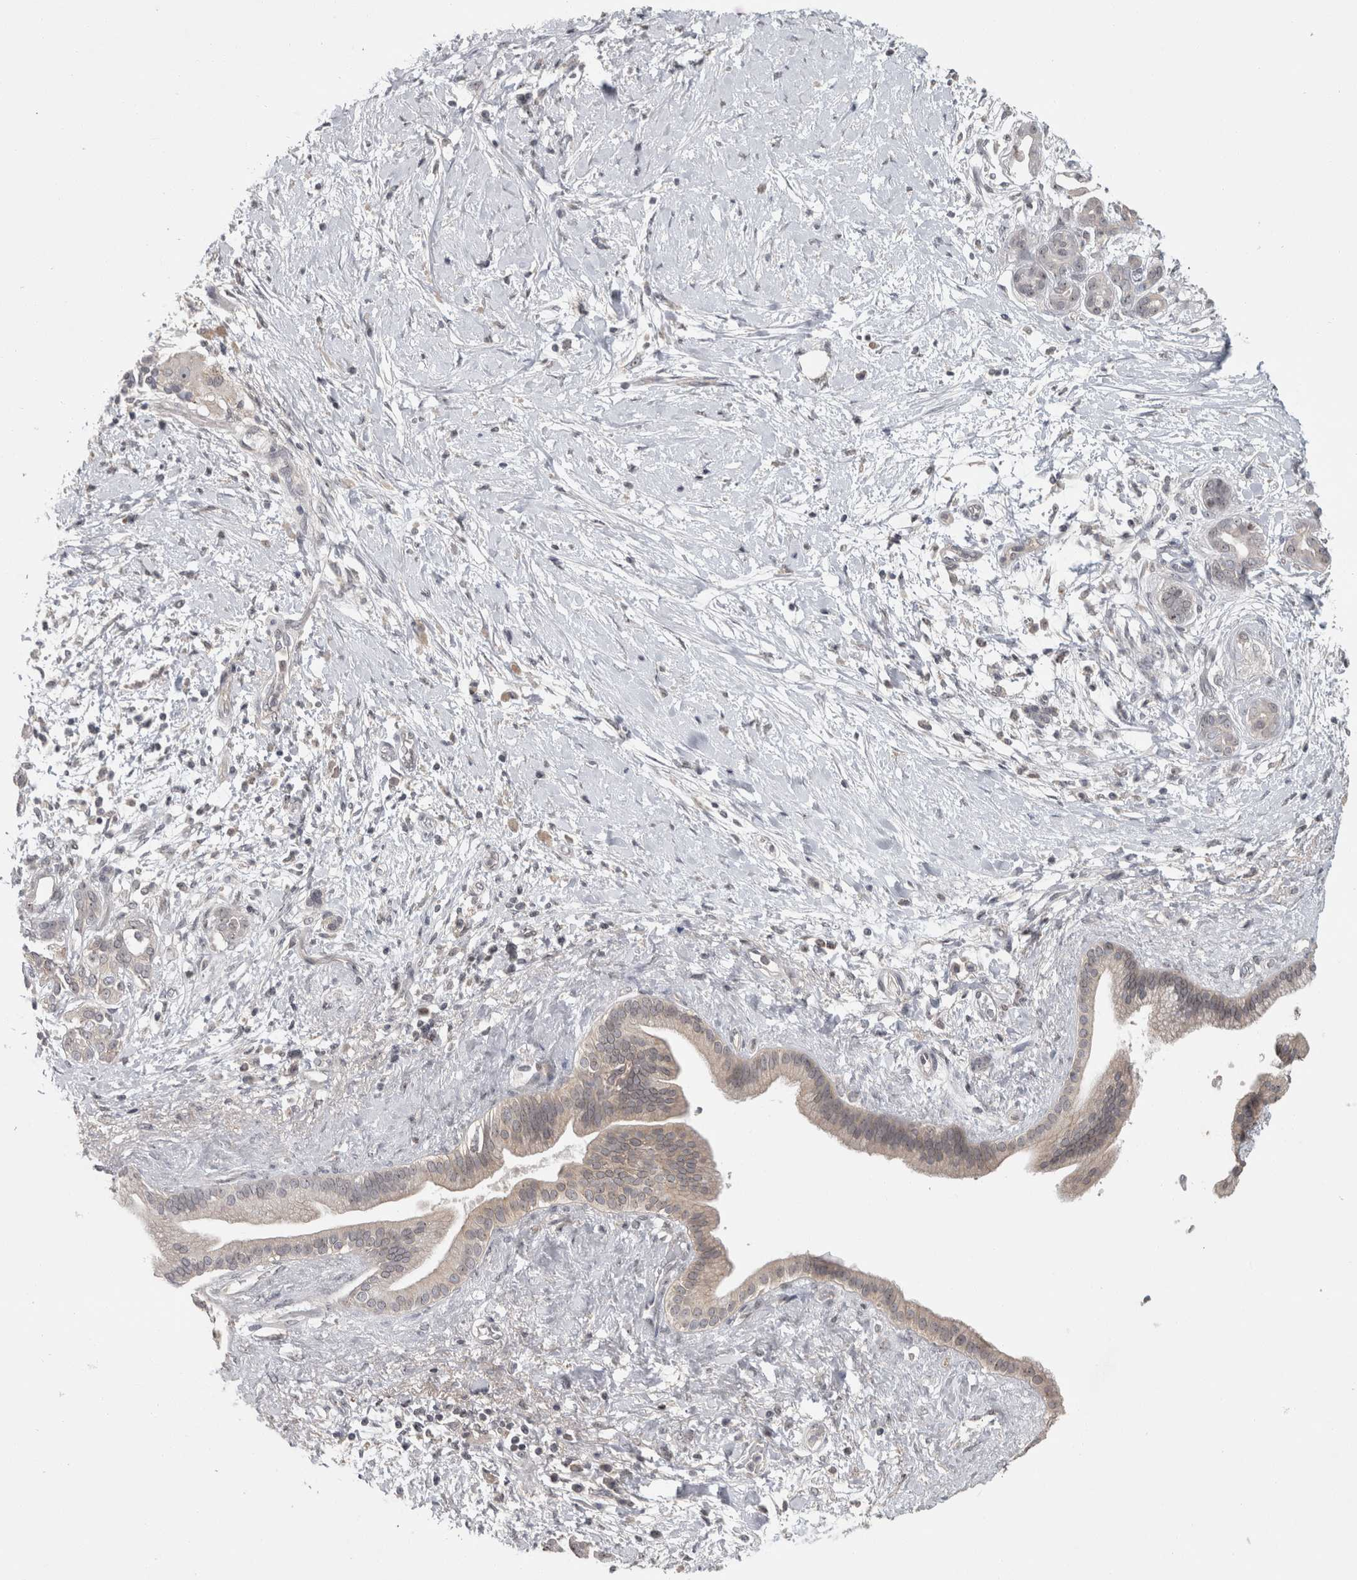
{"staining": {"intensity": "weak", "quantity": "<25%", "location": "nuclear"}, "tissue": "pancreatic cancer", "cell_type": "Tumor cells", "image_type": "cancer", "snomed": [{"axis": "morphology", "description": "Adenocarcinoma, NOS"}, {"axis": "topography", "description": "Pancreas"}], "caption": "The histopathology image displays no staining of tumor cells in adenocarcinoma (pancreatic). (DAB immunohistochemistry visualized using brightfield microscopy, high magnification).", "gene": "RBM28", "patient": {"sex": "male", "age": 58}}